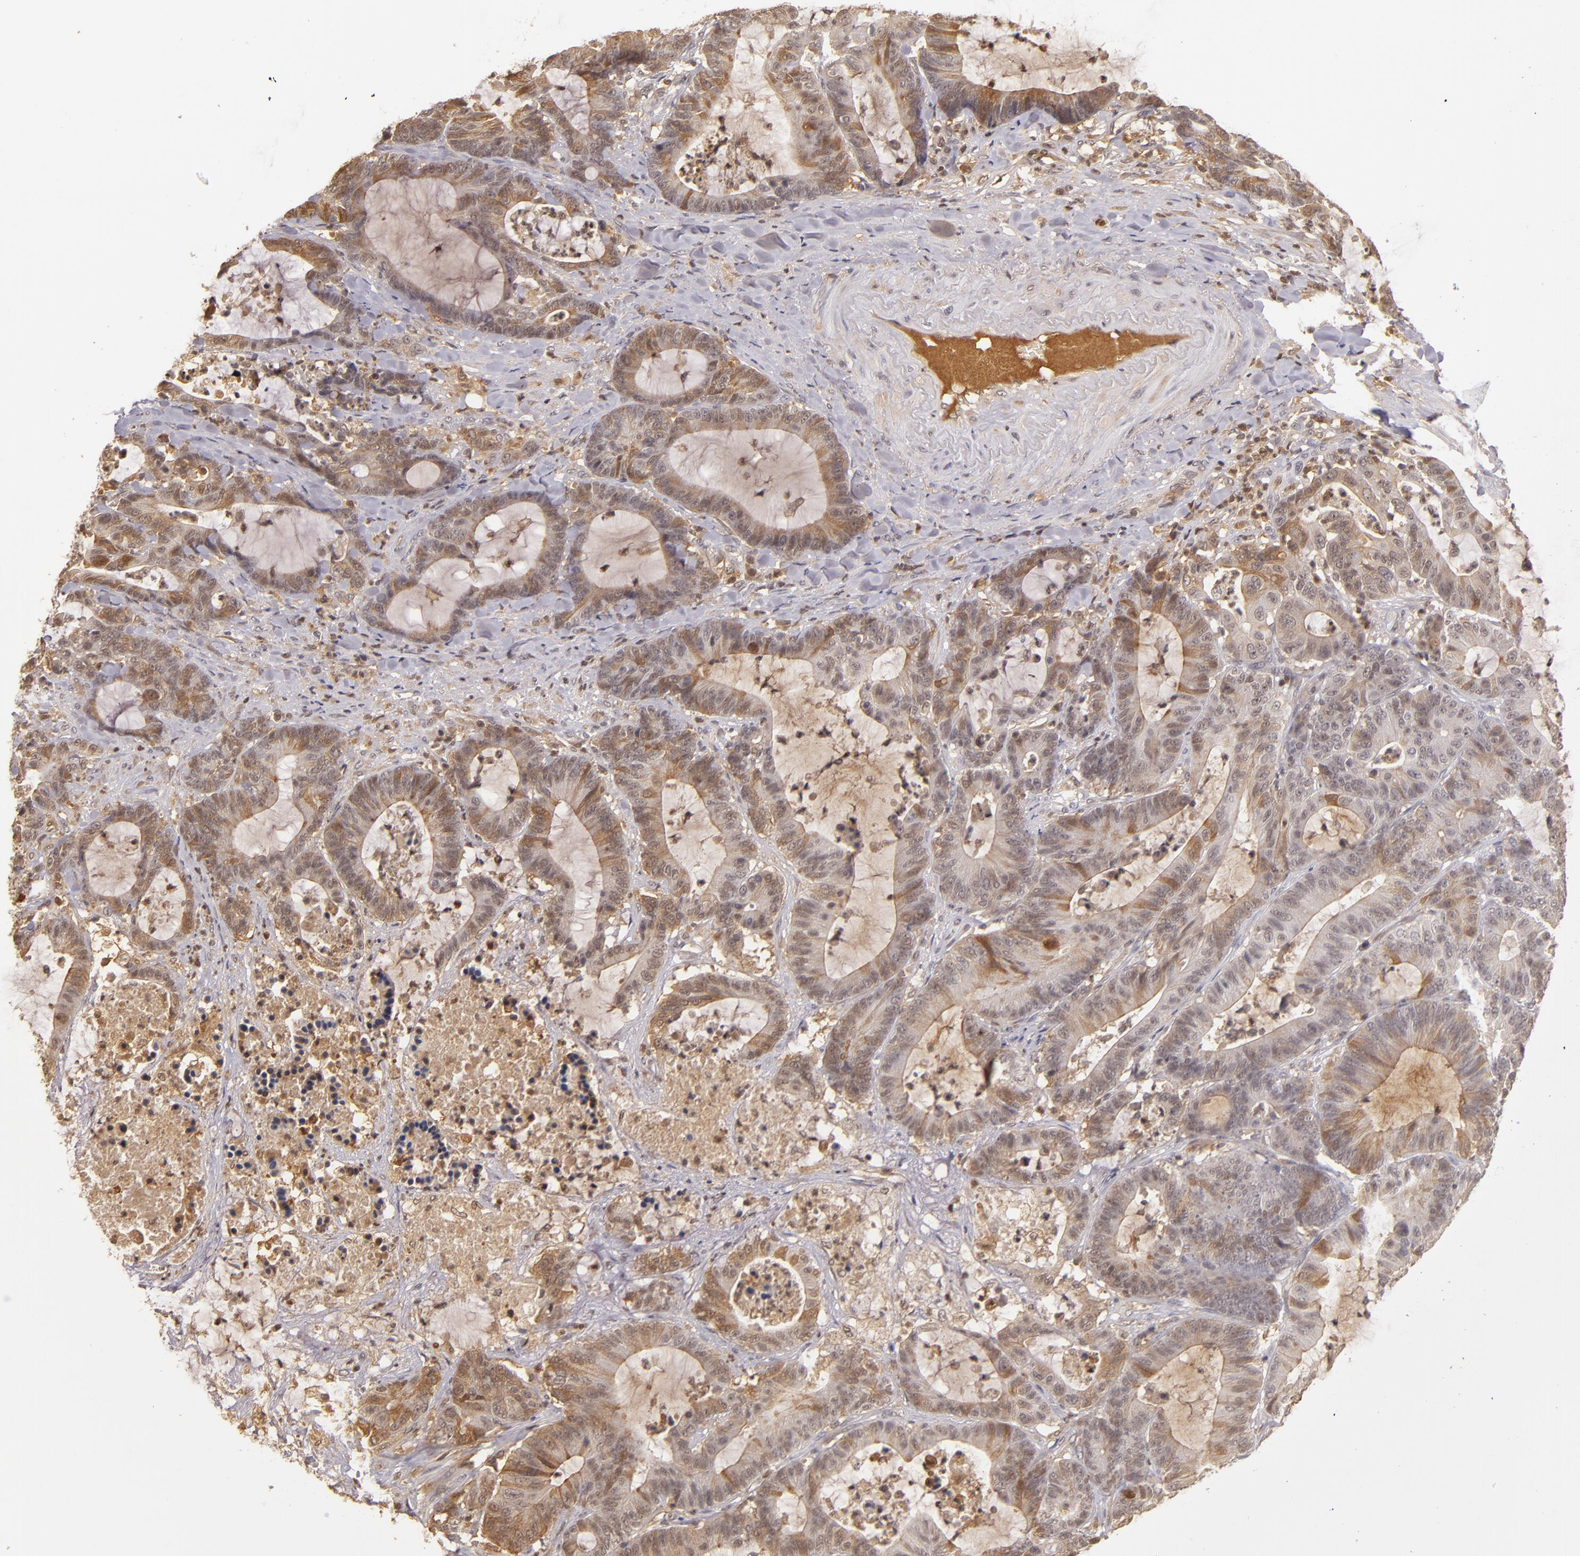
{"staining": {"intensity": "moderate", "quantity": "25%-75%", "location": "cytoplasmic/membranous"}, "tissue": "colorectal cancer", "cell_type": "Tumor cells", "image_type": "cancer", "snomed": [{"axis": "morphology", "description": "Adenocarcinoma, NOS"}, {"axis": "topography", "description": "Colon"}], "caption": "This image shows immunohistochemistry (IHC) staining of colorectal adenocarcinoma, with medium moderate cytoplasmic/membranous positivity in about 25%-75% of tumor cells.", "gene": "LRG1", "patient": {"sex": "female", "age": 84}}